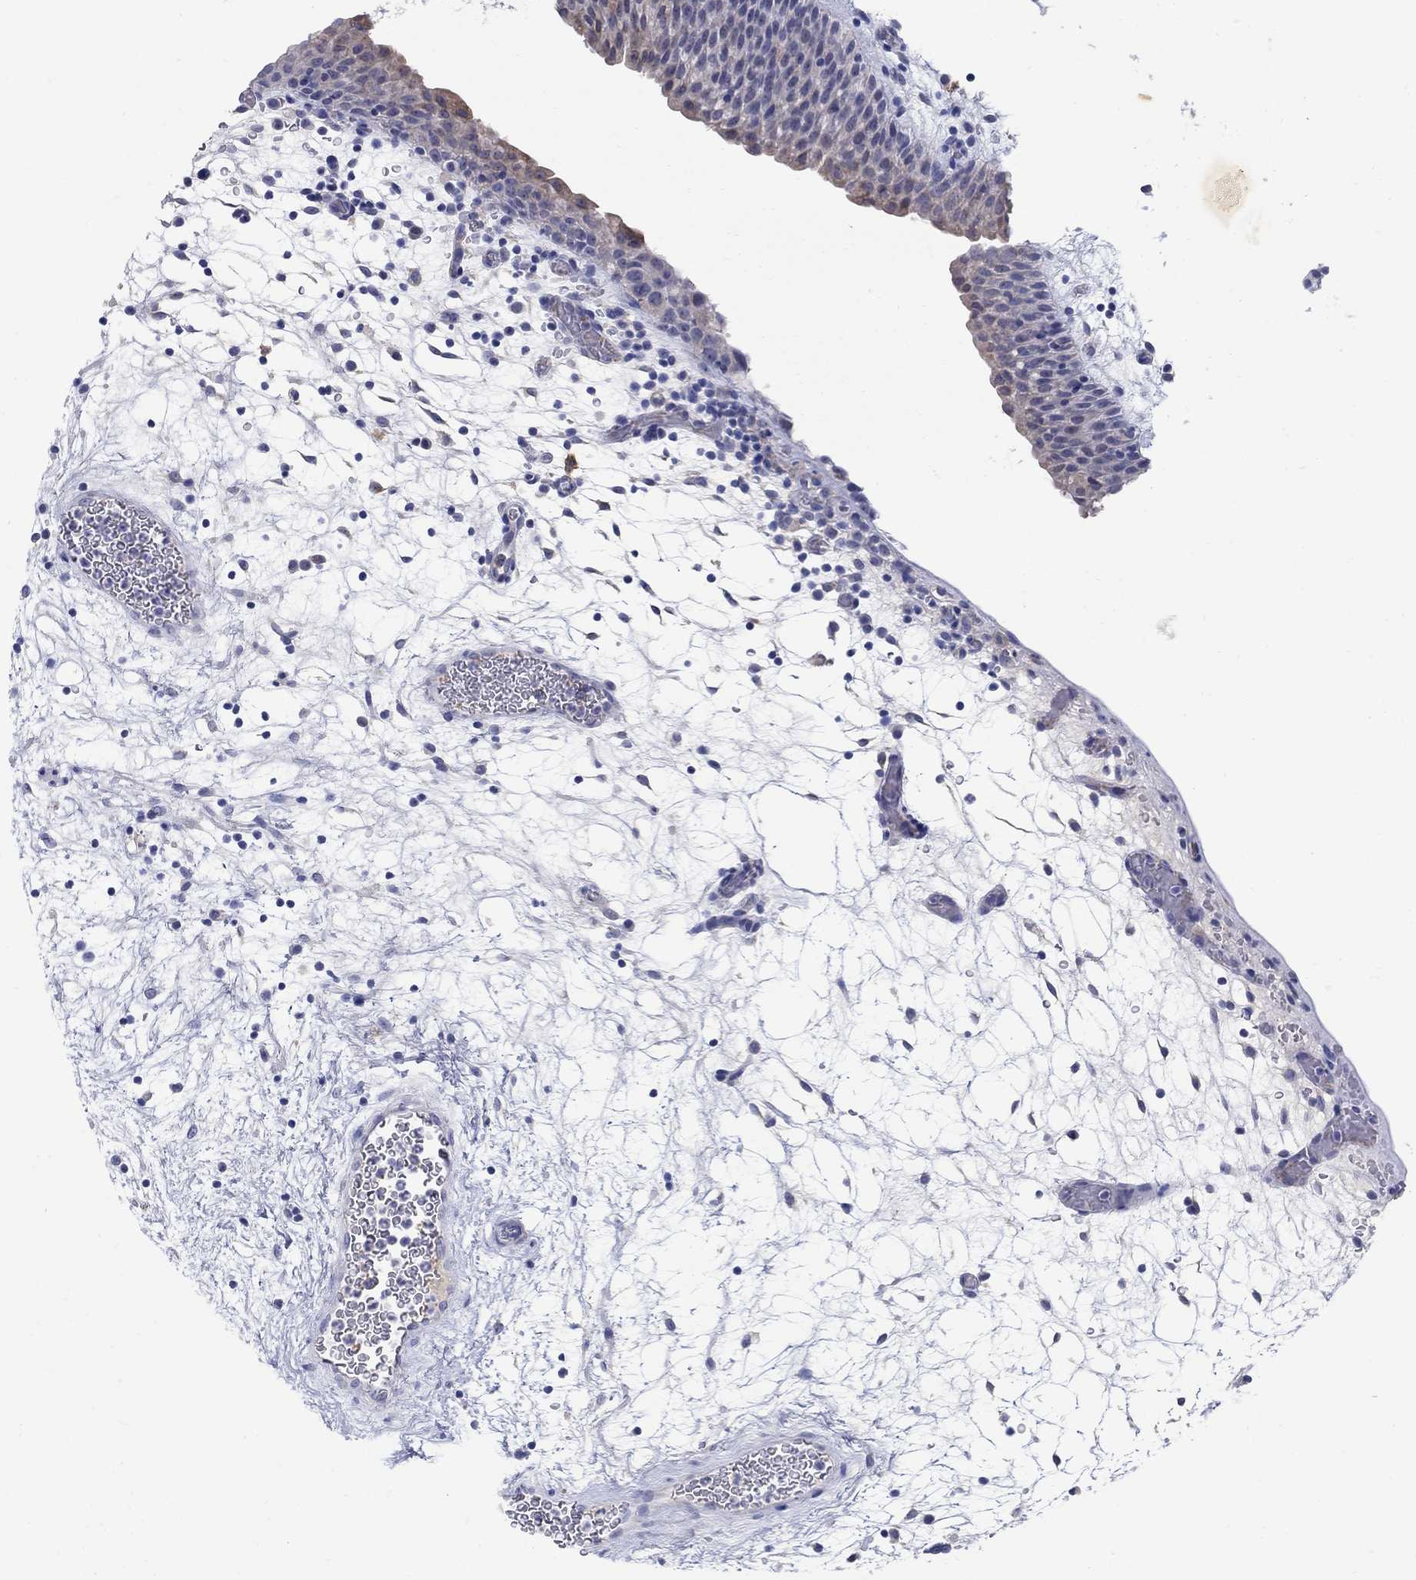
{"staining": {"intensity": "moderate", "quantity": "<25%", "location": "cytoplasmic/membranous"}, "tissue": "urinary bladder", "cell_type": "Urothelial cells", "image_type": "normal", "snomed": [{"axis": "morphology", "description": "Normal tissue, NOS"}, {"axis": "topography", "description": "Urinary bladder"}], "caption": "High-power microscopy captured an immunohistochemistry (IHC) micrograph of unremarkable urinary bladder, revealing moderate cytoplasmic/membranous staining in about <25% of urothelial cells. The staining is performed using DAB brown chromogen to label protein expression. The nuclei are counter-stained blue using hematoxylin.", "gene": "REEP2", "patient": {"sex": "male", "age": 37}}